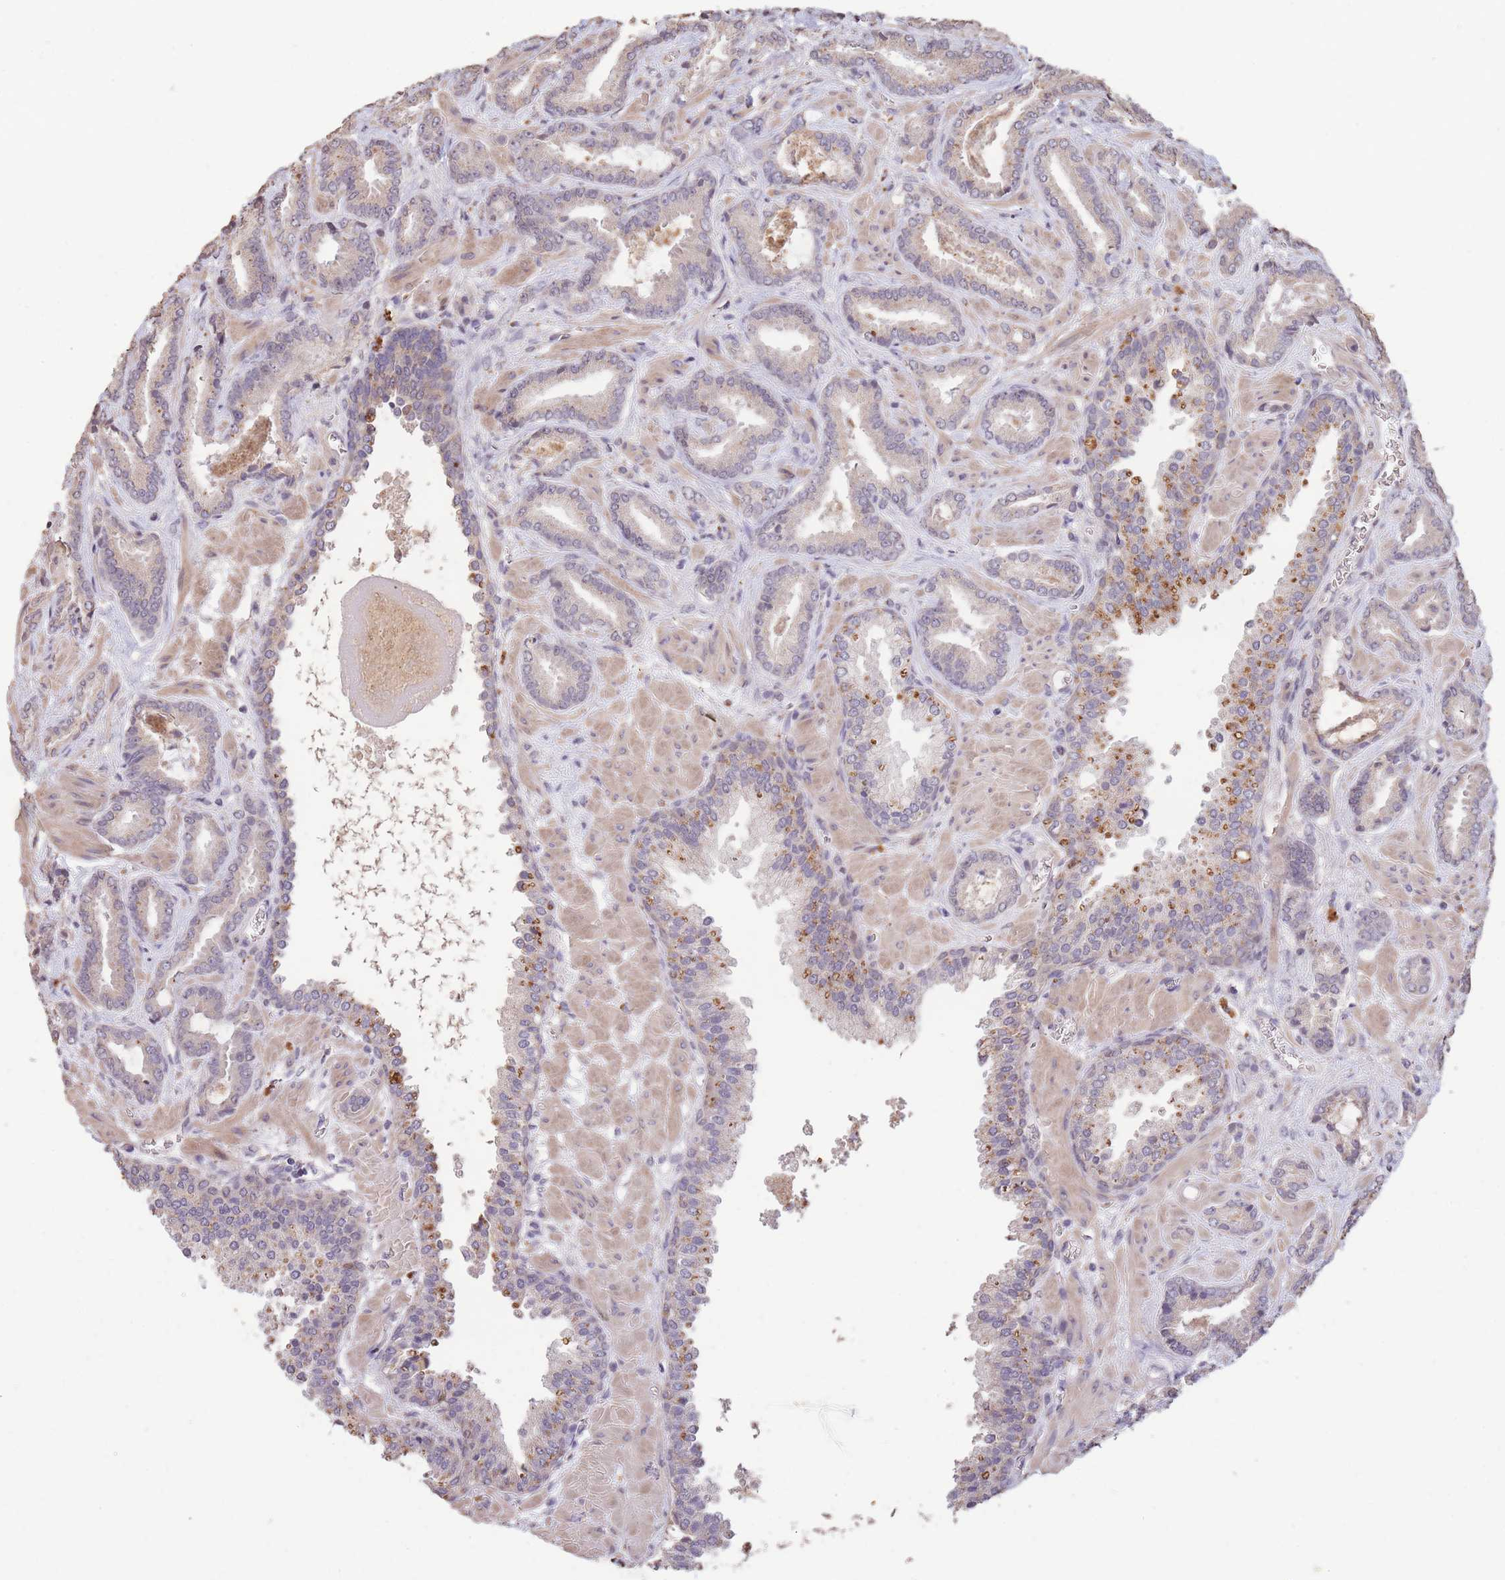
{"staining": {"intensity": "negative", "quantity": "none", "location": "none"}, "tissue": "prostate cancer", "cell_type": "Tumor cells", "image_type": "cancer", "snomed": [{"axis": "morphology", "description": "Adenocarcinoma, Low grade"}, {"axis": "topography", "description": "Prostate"}], "caption": "This is a photomicrograph of immunohistochemistry staining of prostate cancer (low-grade adenocarcinoma), which shows no positivity in tumor cells. (DAB immunohistochemistry (IHC), high magnification).", "gene": "RGS14", "patient": {"sex": "male", "age": 62}}